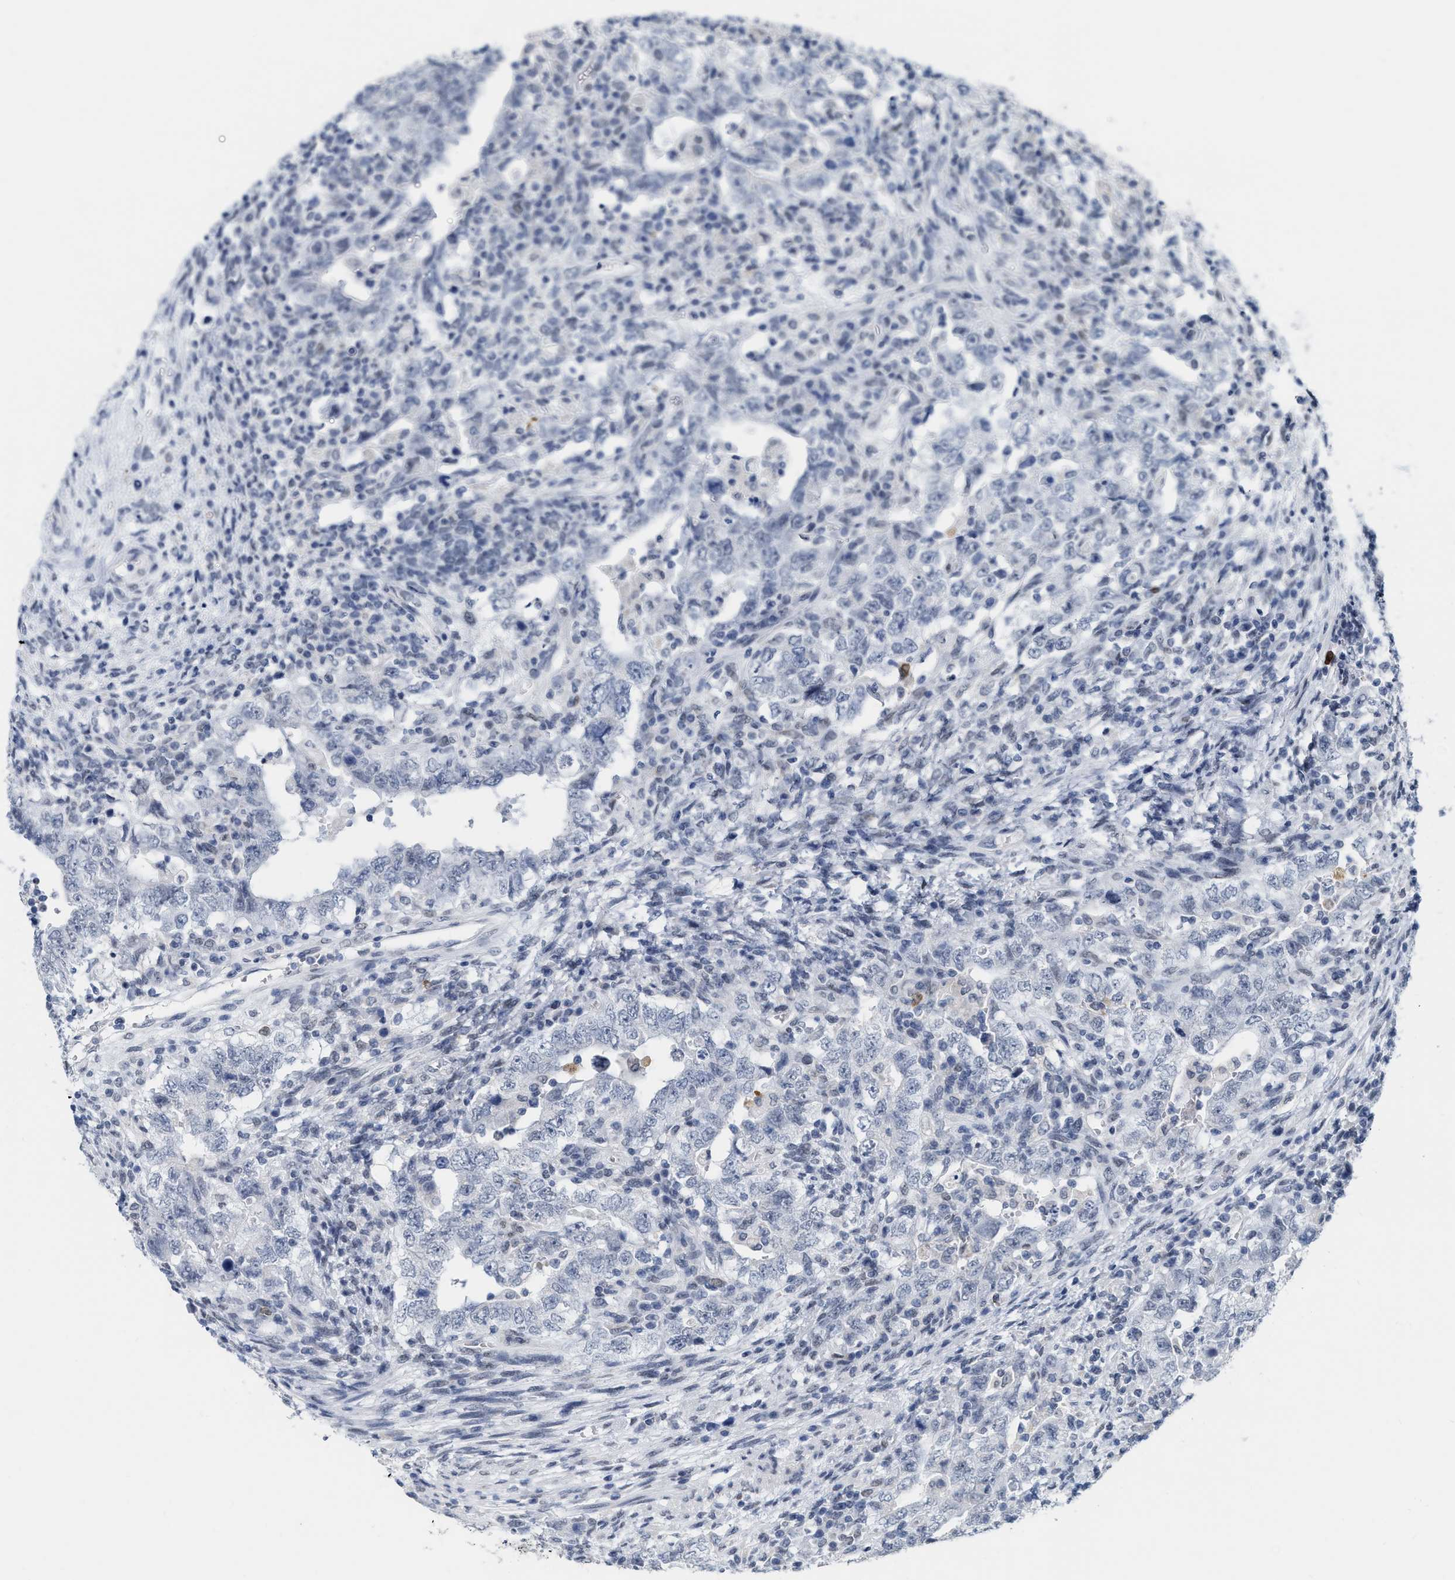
{"staining": {"intensity": "negative", "quantity": "none", "location": "none"}, "tissue": "testis cancer", "cell_type": "Tumor cells", "image_type": "cancer", "snomed": [{"axis": "morphology", "description": "Carcinoma, Embryonal, NOS"}, {"axis": "topography", "description": "Testis"}], "caption": "IHC micrograph of neoplastic tissue: testis cancer (embryonal carcinoma) stained with DAB (3,3'-diaminobenzidine) displays no significant protein expression in tumor cells.", "gene": "XIRP1", "patient": {"sex": "male", "age": 26}}